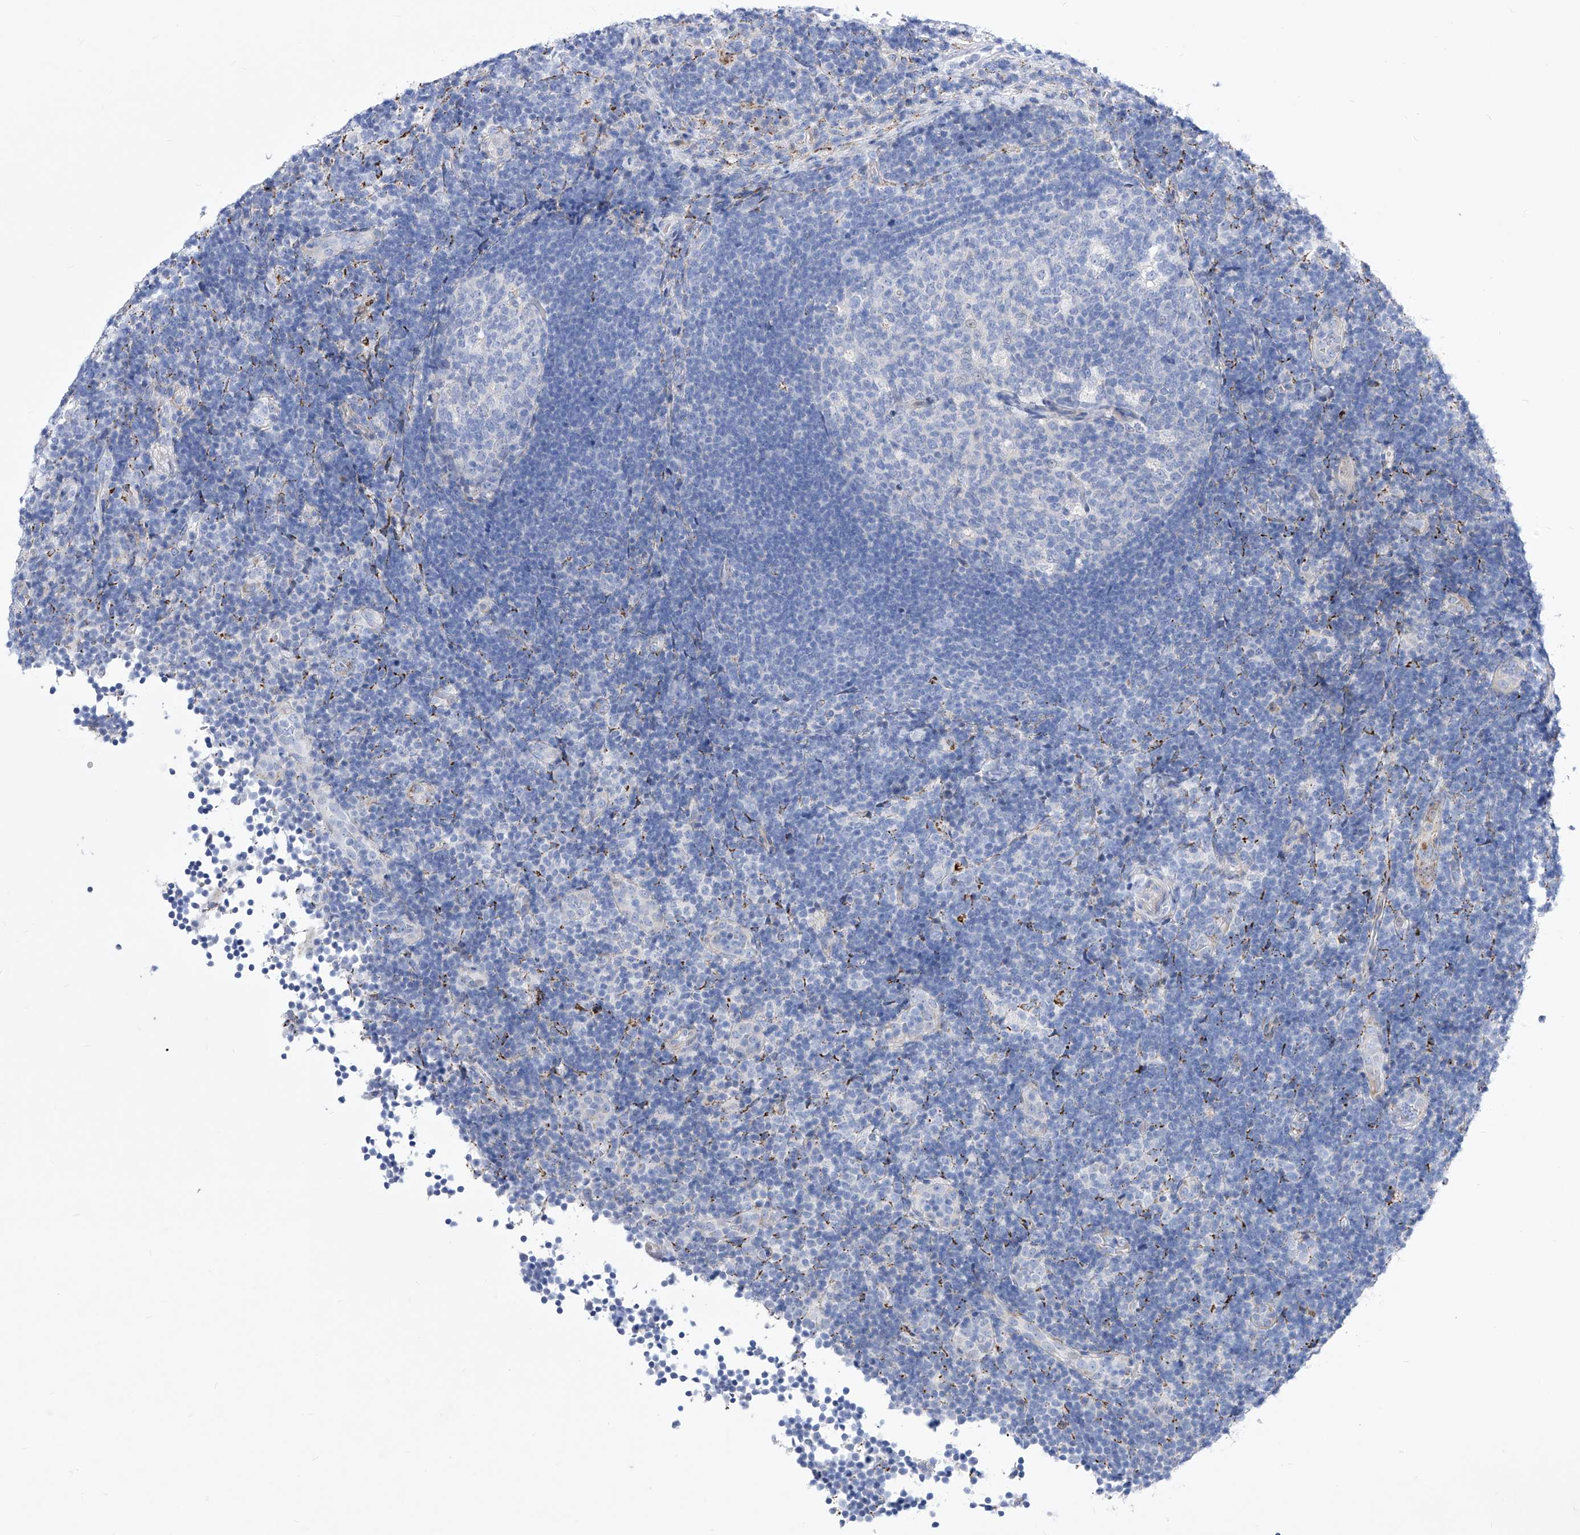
{"staining": {"intensity": "negative", "quantity": "none", "location": "none"}, "tissue": "lymph node", "cell_type": "Germinal center cells", "image_type": "normal", "snomed": [{"axis": "morphology", "description": "Normal tissue, NOS"}, {"axis": "topography", "description": "Lymph node"}], "caption": "This is an immunohistochemistry micrograph of benign human lymph node. There is no positivity in germinal center cells.", "gene": "C1orf87", "patient": {"sex": "female", "age": 22}}